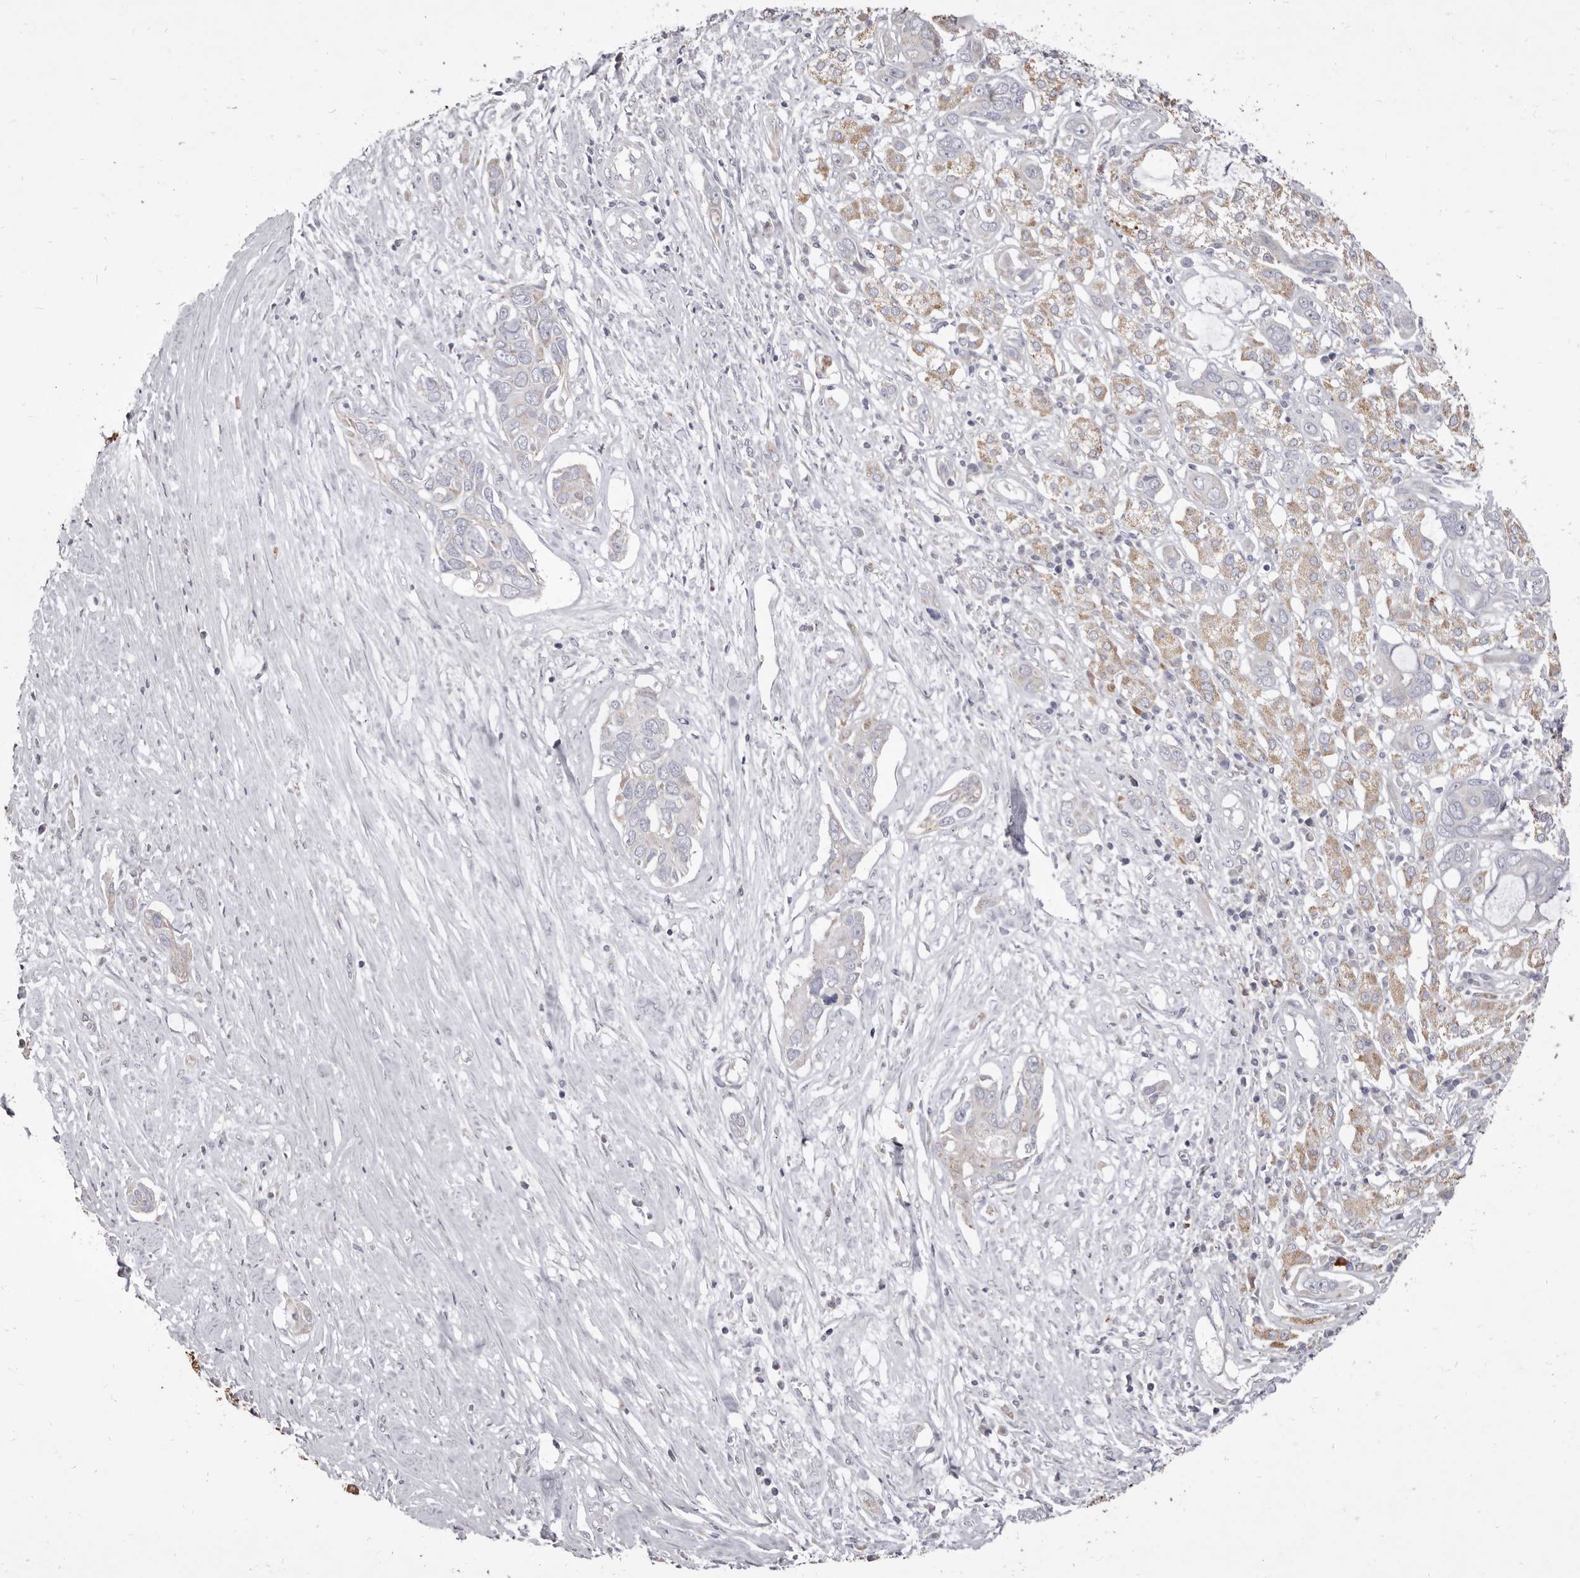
{"staining": {"intensity": "weak", "quantity": "25%-75%", "location": "cytoplasmic/membranous"}, "tissue": "pancreatic cancer", "cell_type": "Tumor cells", "image_type": "cancer", "snomed": [{"axis": "morphology", "description": "Adenocarcinoma, NOS"}, {"axis": "topography", "description": "Pancreas"}], "caption": "Immunohistochemical staining of adenocarcinoma (pancreatic) reveals weak cytoplasmic/membranous protein expression in approximately 25%-75% of tumor cells.", "gene": "CYP2E1", "patient": {"sex": "female", "age": 60}}